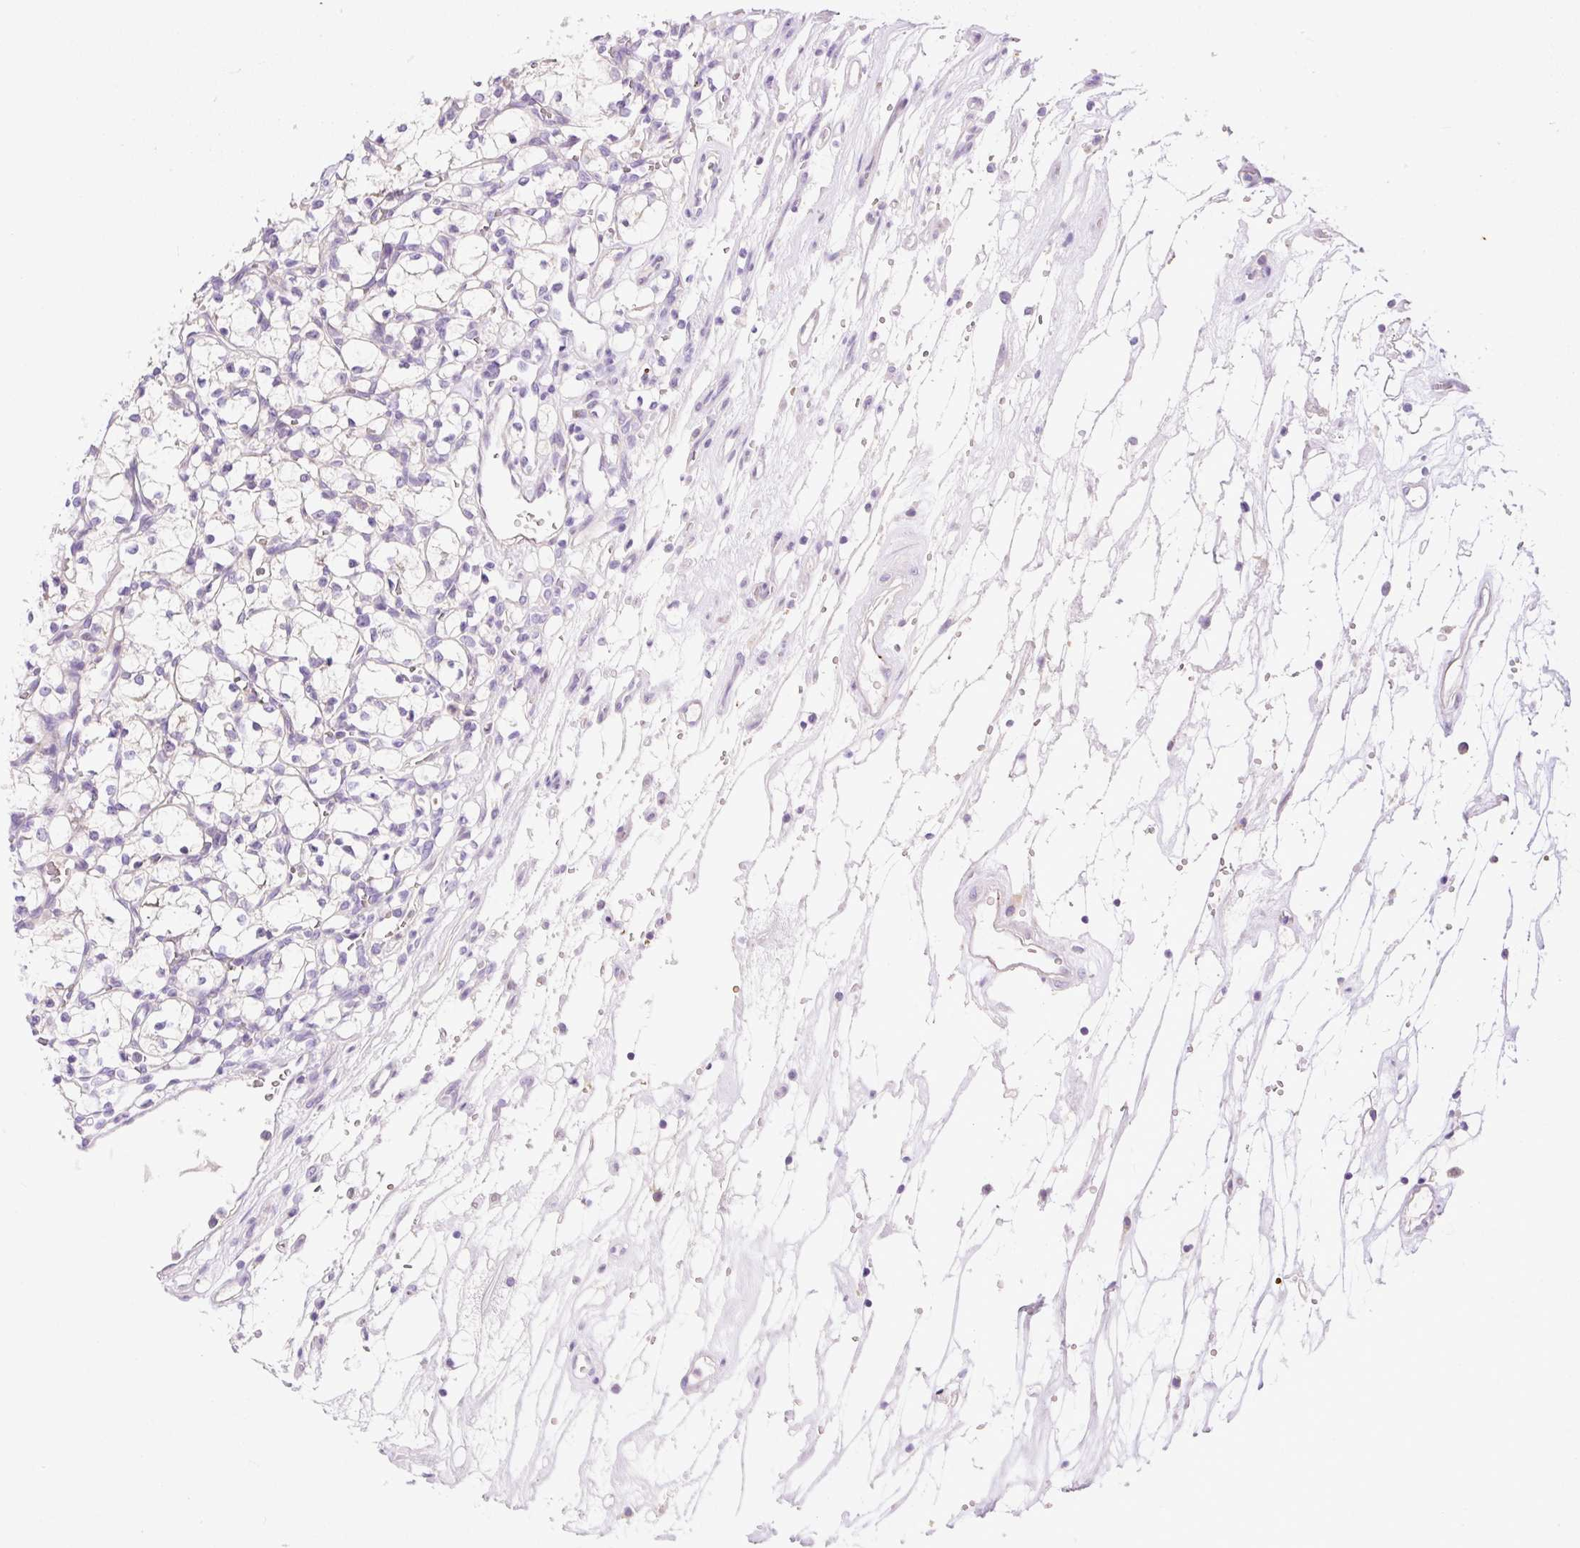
{"staining": {"intensity": "negative", "quantity": "none", "location": "none"}, "tissue": "renal cancer", "cell_type": "Tumor cells", "image_type": "cancer", "snomed": [{"axis": "morphology", "description": "Adenocarcinoma, NOS"}, {"axis": "topography", "description": "Kidney"}], "caption": "The IHC image has no significant positivity in tumor cells of renal cancer (adenocarcinoma) tissue.", "gene": "LHFPL5", "patient": {"sex": "female", "age": 69}}